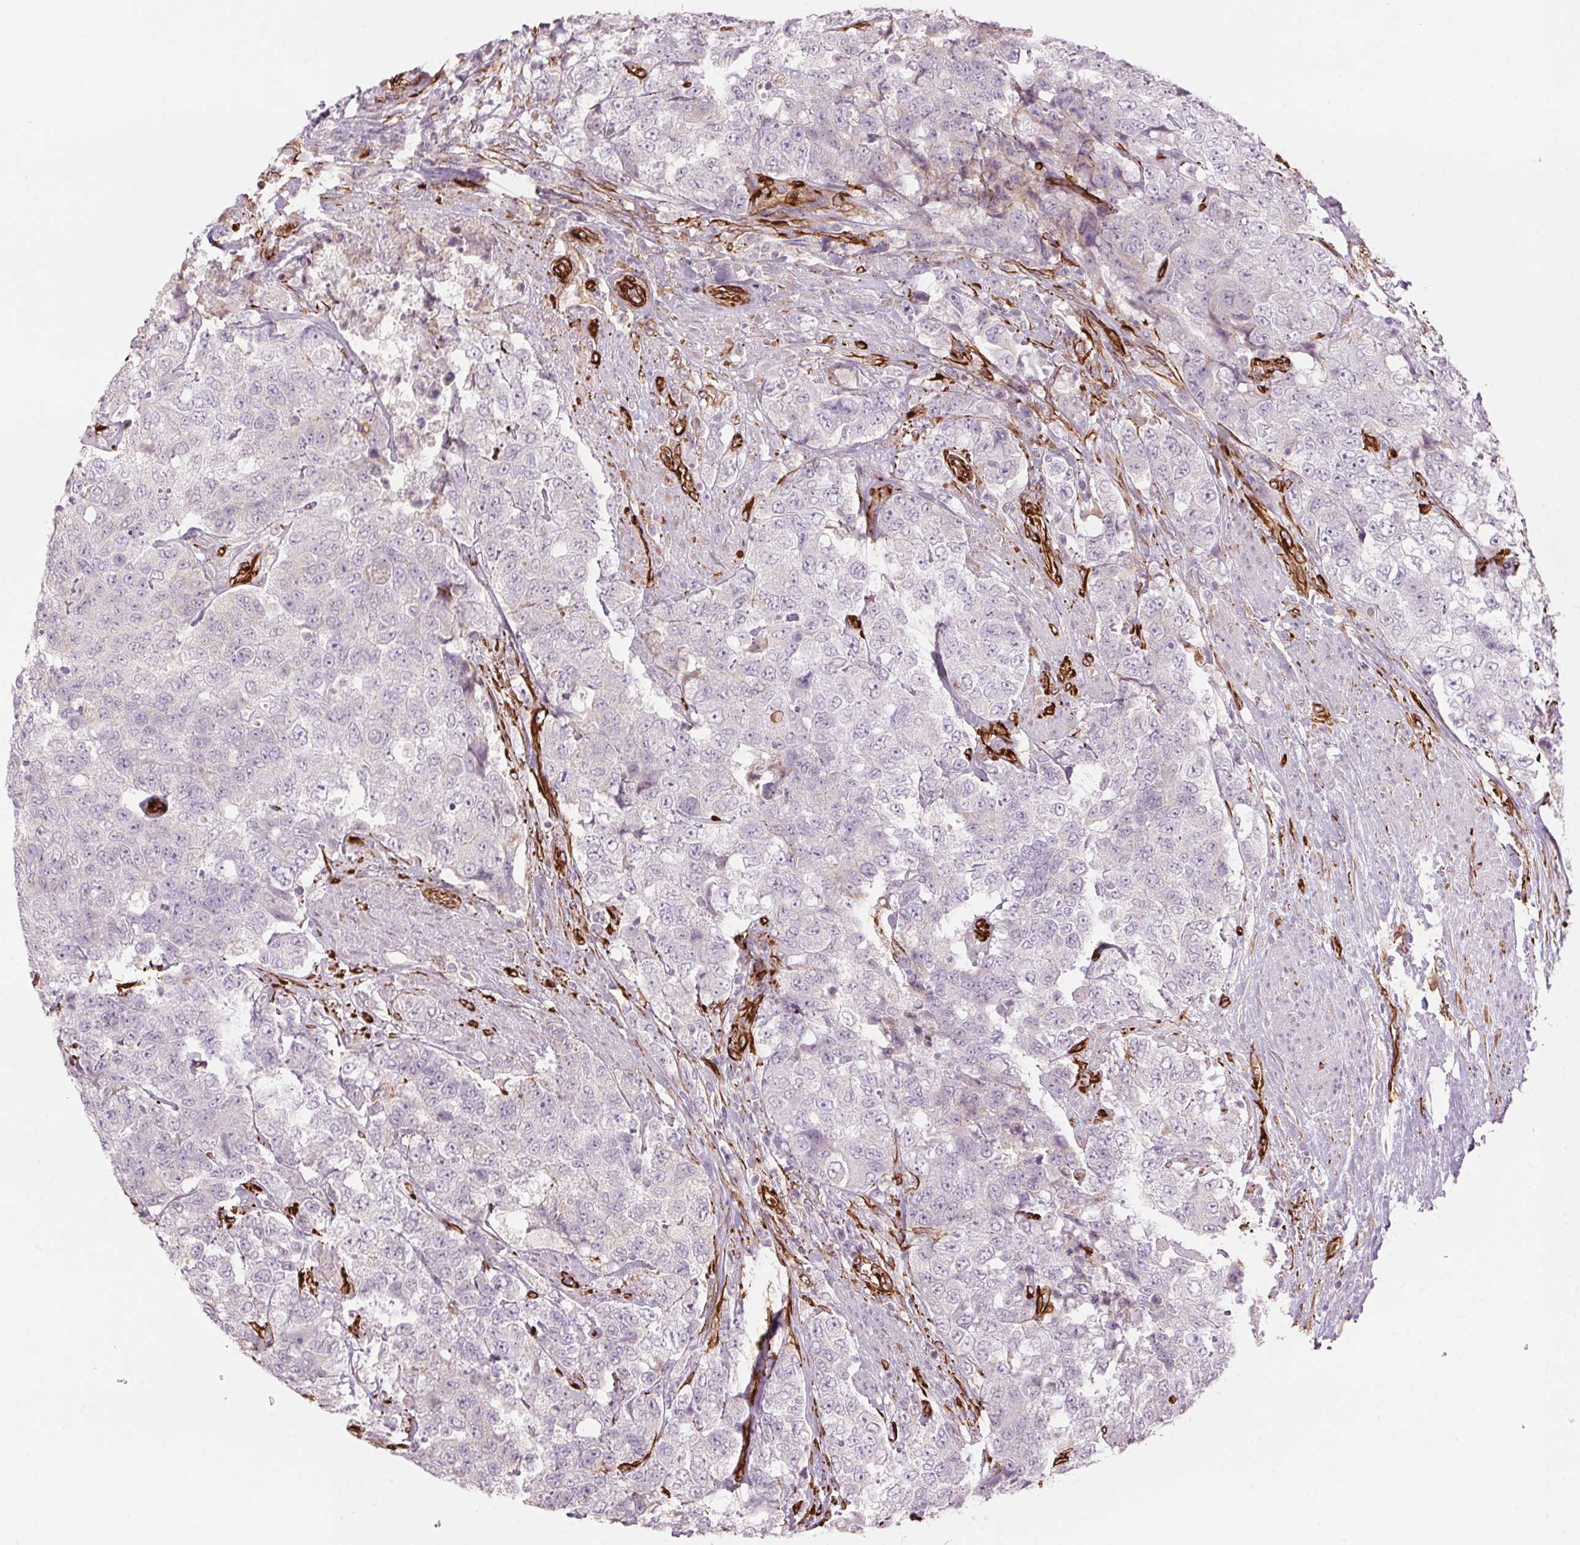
{"staining": {"intensity": "negative", "quantity": "none", "location": "none"}, "tissue": "urothelial cancer", "cell_type": "Tumor cells", "image_type": "cancer", "snomed": [{"axis": "morphology", "description": "Urothelial carcinoma, High grade"}, {"axis": "topography", "description": "Urinary bladder"}], "caption": "Human urothelial carcinoma (high-grade) stained for a protein using immunohistochemistry (IHC) displays no expression in tumor cells.", "gene": "CLPS", "patient": {"sex": "female", "age": 78}}